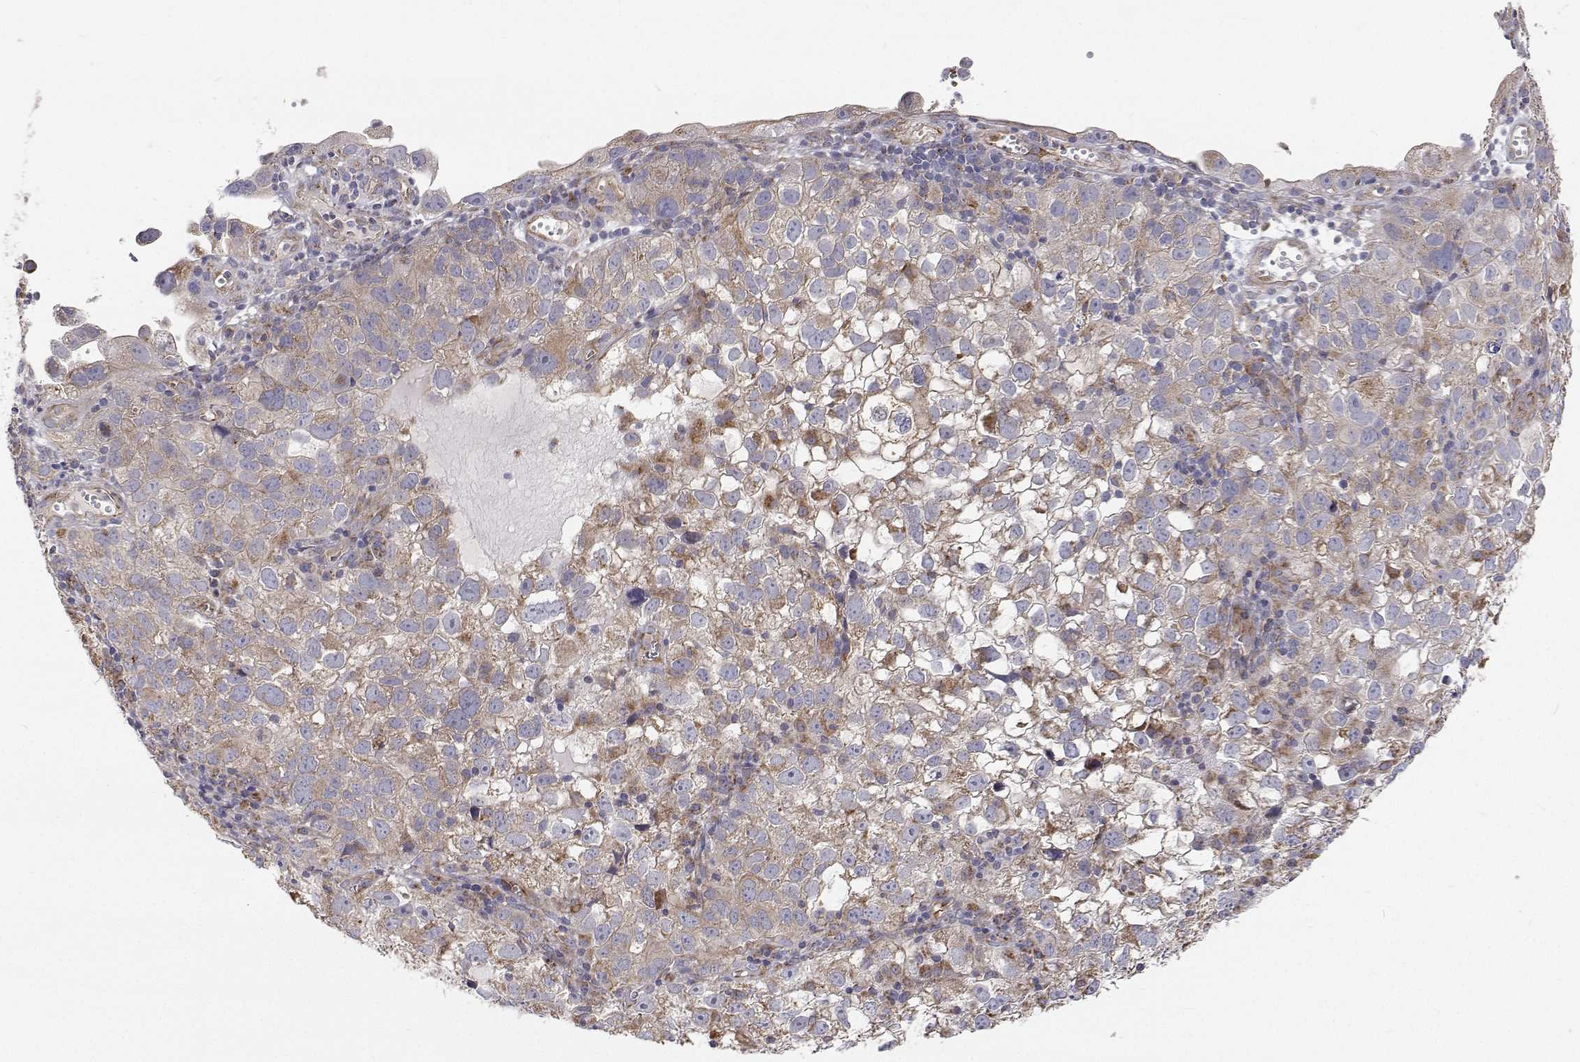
{"staining": {"intensity": "weak", "quantity": "25%-75%", "location": "cytoplasmic/membranous"}, "tissue": "cervical cancer", "cell_type": "Tumor cells", "image_type": "cancer", "snomed": [{"axis": "morphology", "description": "Squamous cell carcinoma, NOS"}, {"axis": "topography", "description": "Cervix"}], "caption": "A brown stain labels weak cytoplasmic/membranous positivity of a protein in human squamous cell carcinoma (cervical) tumor cells. The staining is performed using DAB brown chromogen to label protein expression. The nuclei are counter-stained blue using hematoxylin.", "gene": "SPICE1", "patient": {"sex": "female", "age": 55}}